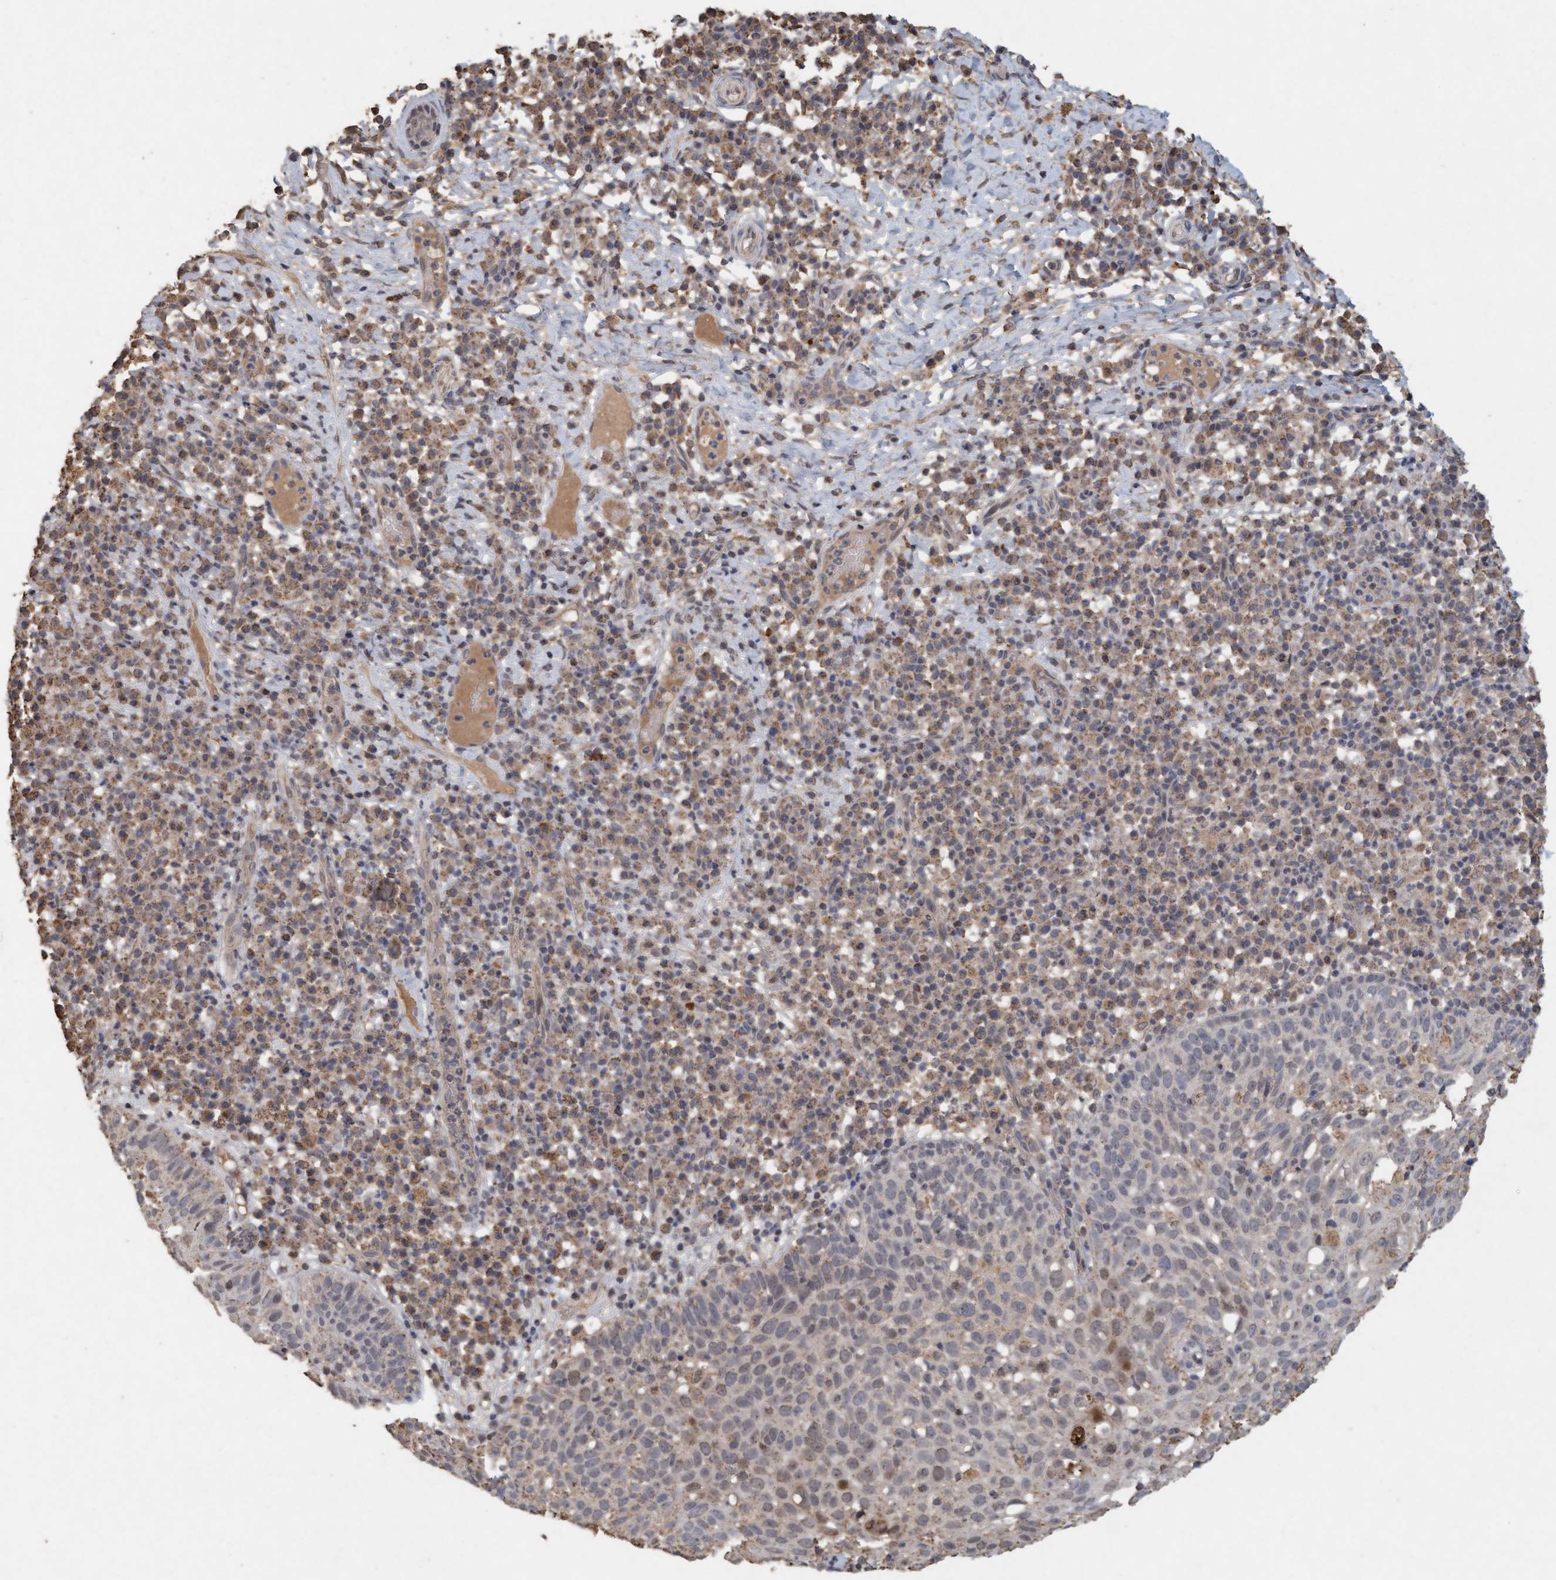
{"staining": {"intensity": "weak", "quantity": ">75%", "location": "cytoplasmic/membranous"}, "tissue": "skin cancer", "cell_type": "Tumor cells", "image_type": "cancer", "snomed": [{"axis": "morphology", "description": "Squamous cell carcinoma in situ, NOS"}, {"axis": "morphology", "description": "Squamous cell carcinoma, NOS"}, {"axis": "topography", "description": "Skin"}], "caption": "Weak cytoplasmic/membranous expression is appreciated in approximately >75% of tumor cells in squamous cell carcinoma in situ (skin). (DAB (3,3'-diaminobenzidine) = brown stain, brightfield microscopy at high magnification).", "gene": "VSIG8", "patient": {"sex": "male", "age": 93}}